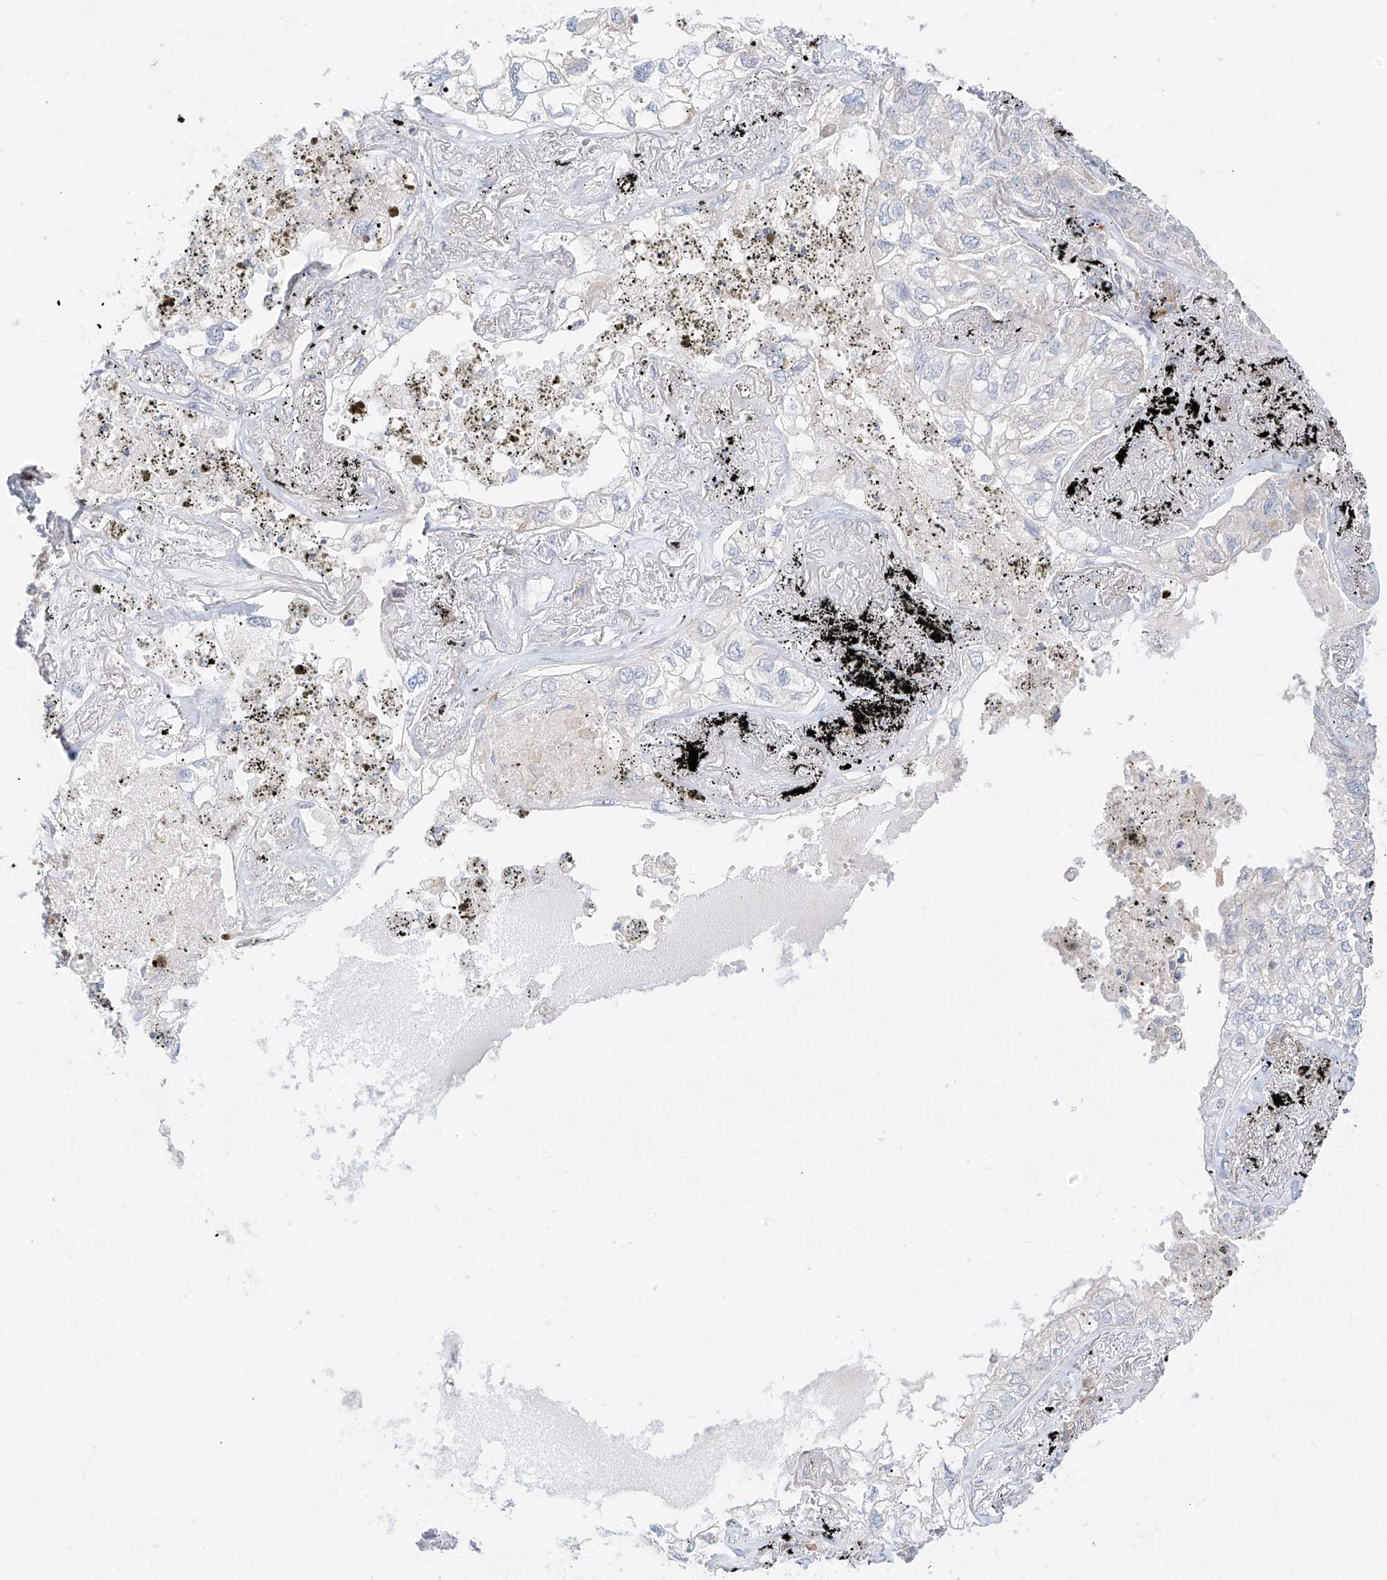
{"staining": {"intensity": "negative", "quantity": "none", "location": "none"}, "tissue": "lung cancer", "cell_type": "Tumor cells", "image_type": "cancer", "snomed": [{"axis": "morphology", "description": "Adenocarcinoma, NOS"}, {"axis": "topography", "description": "Lung"}], "caption": "A histopathology image of human lung cancer (adenocarcinoma) is negative for staining in tumor cells.", "gene": "SYTL3", "patient": {"sex": "male", "age": 65}}